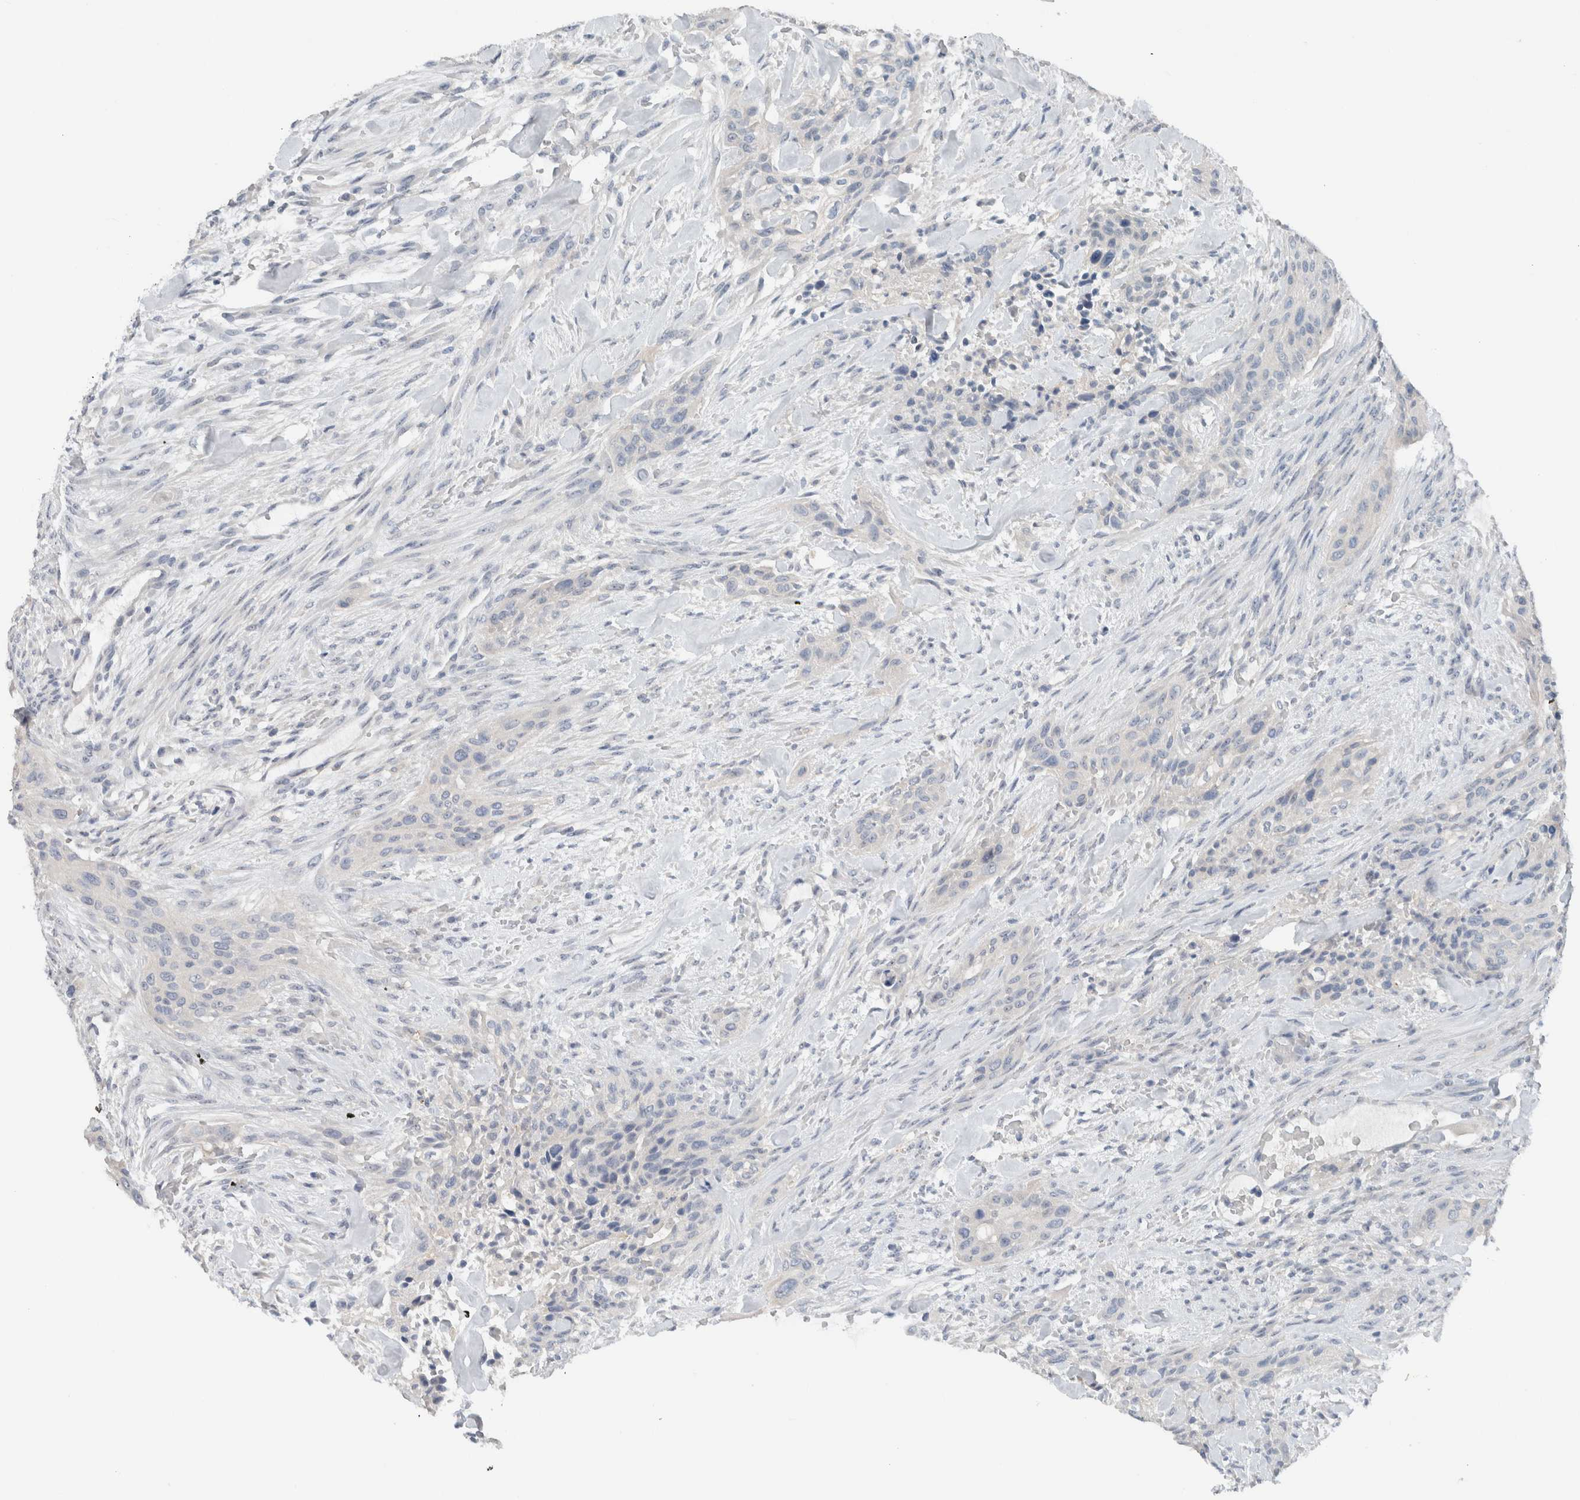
{"staining": {"intensity": "negative", "quantity": "none", "location": "none"}, "tissue": "urothelial cancer", "cell_type": "Tumor cells", "image_type": "cancer", "snomed": [{"axis": "morphology", "description": "Urothelial carcinoma, High grade"}, {"axis": "topography", "description": "Urinary bladder"}], "caption": "Tumor cells are negative for brown protein staining in high-grade urothelial carcinoma.", "gene": "DUOX1", "patient": {"sex": "male", "age": 35}}